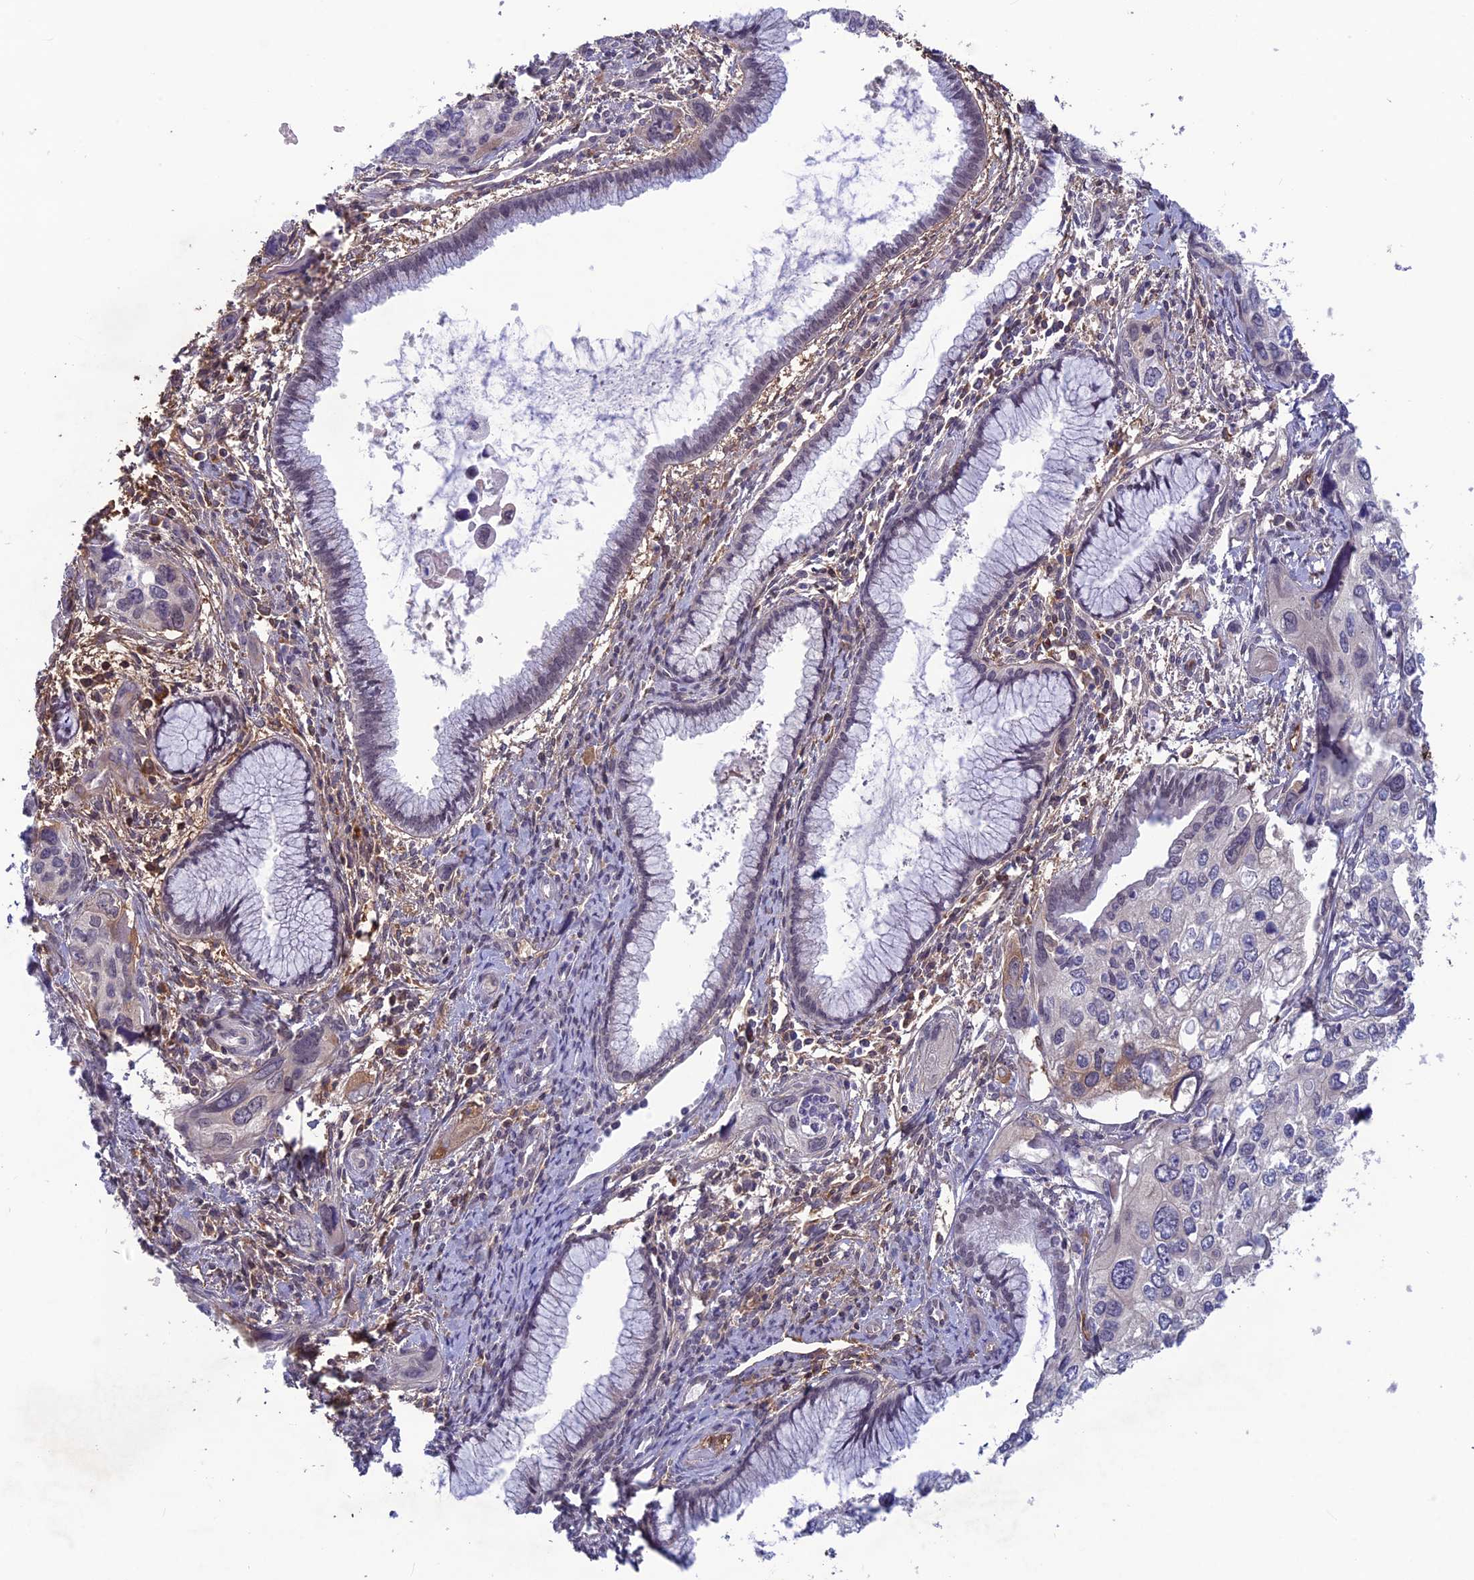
{"staining": {"intensity": "negative", "quantity": "none", "location": "none"}, "tissue": "cervical cancer", "cell_type": "Tumor cells", "image_type": "cancer", "snomed": [{"axis": "morphology", "description": "Squamous cell carcinoma, NOS"}, {"axis": "topography", "description": "Cervix"}], "caption": "A high-resolution photomicrograph shows immunohistochemistry staining of cervical cancer (squamous cell carcinoma), which exhibits no significant positivity in tumor cells. (DAB immunohistochemistry (IHC) with hematoxylin counter stain).", "gene": "FKBPL", "patient": {"sex": "female", "age": 55}}